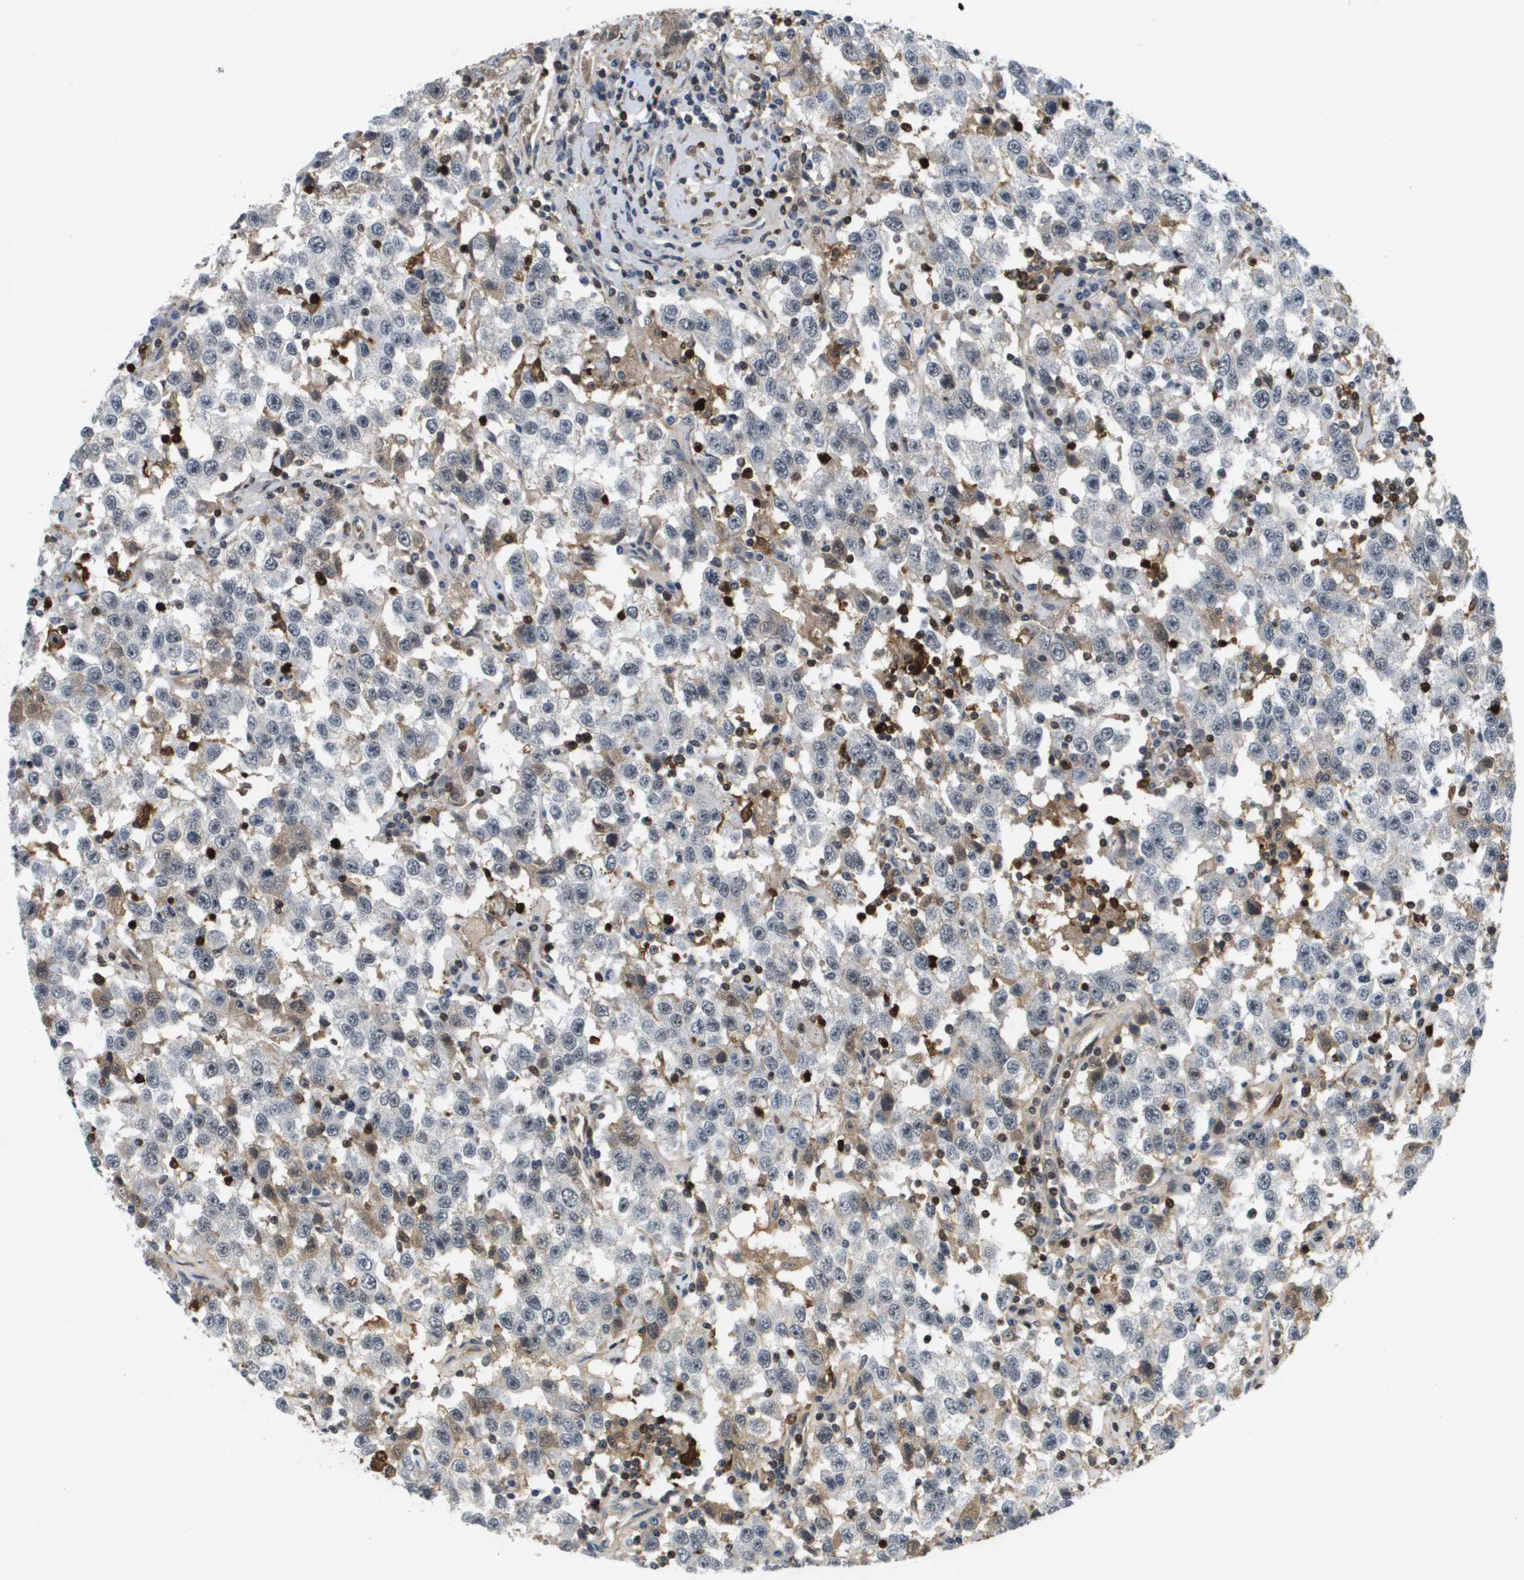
{"staining": {"intensity": "negative", "quantity": "none", "location": "none"}, "tissue": "testis cancer", "cell_type": "Tumor cells", "image_type": "cancer", "snomed": [{"axis": "morphology", "description": "Seminoma, NOS"}, {"axis": "topography", "description": "Testis"}], "caption": "There is no significant staining in tumor cells of testis cancer (seminoma).", "gene": "EP400", "patient": {"sex": "male", "age": 41}}